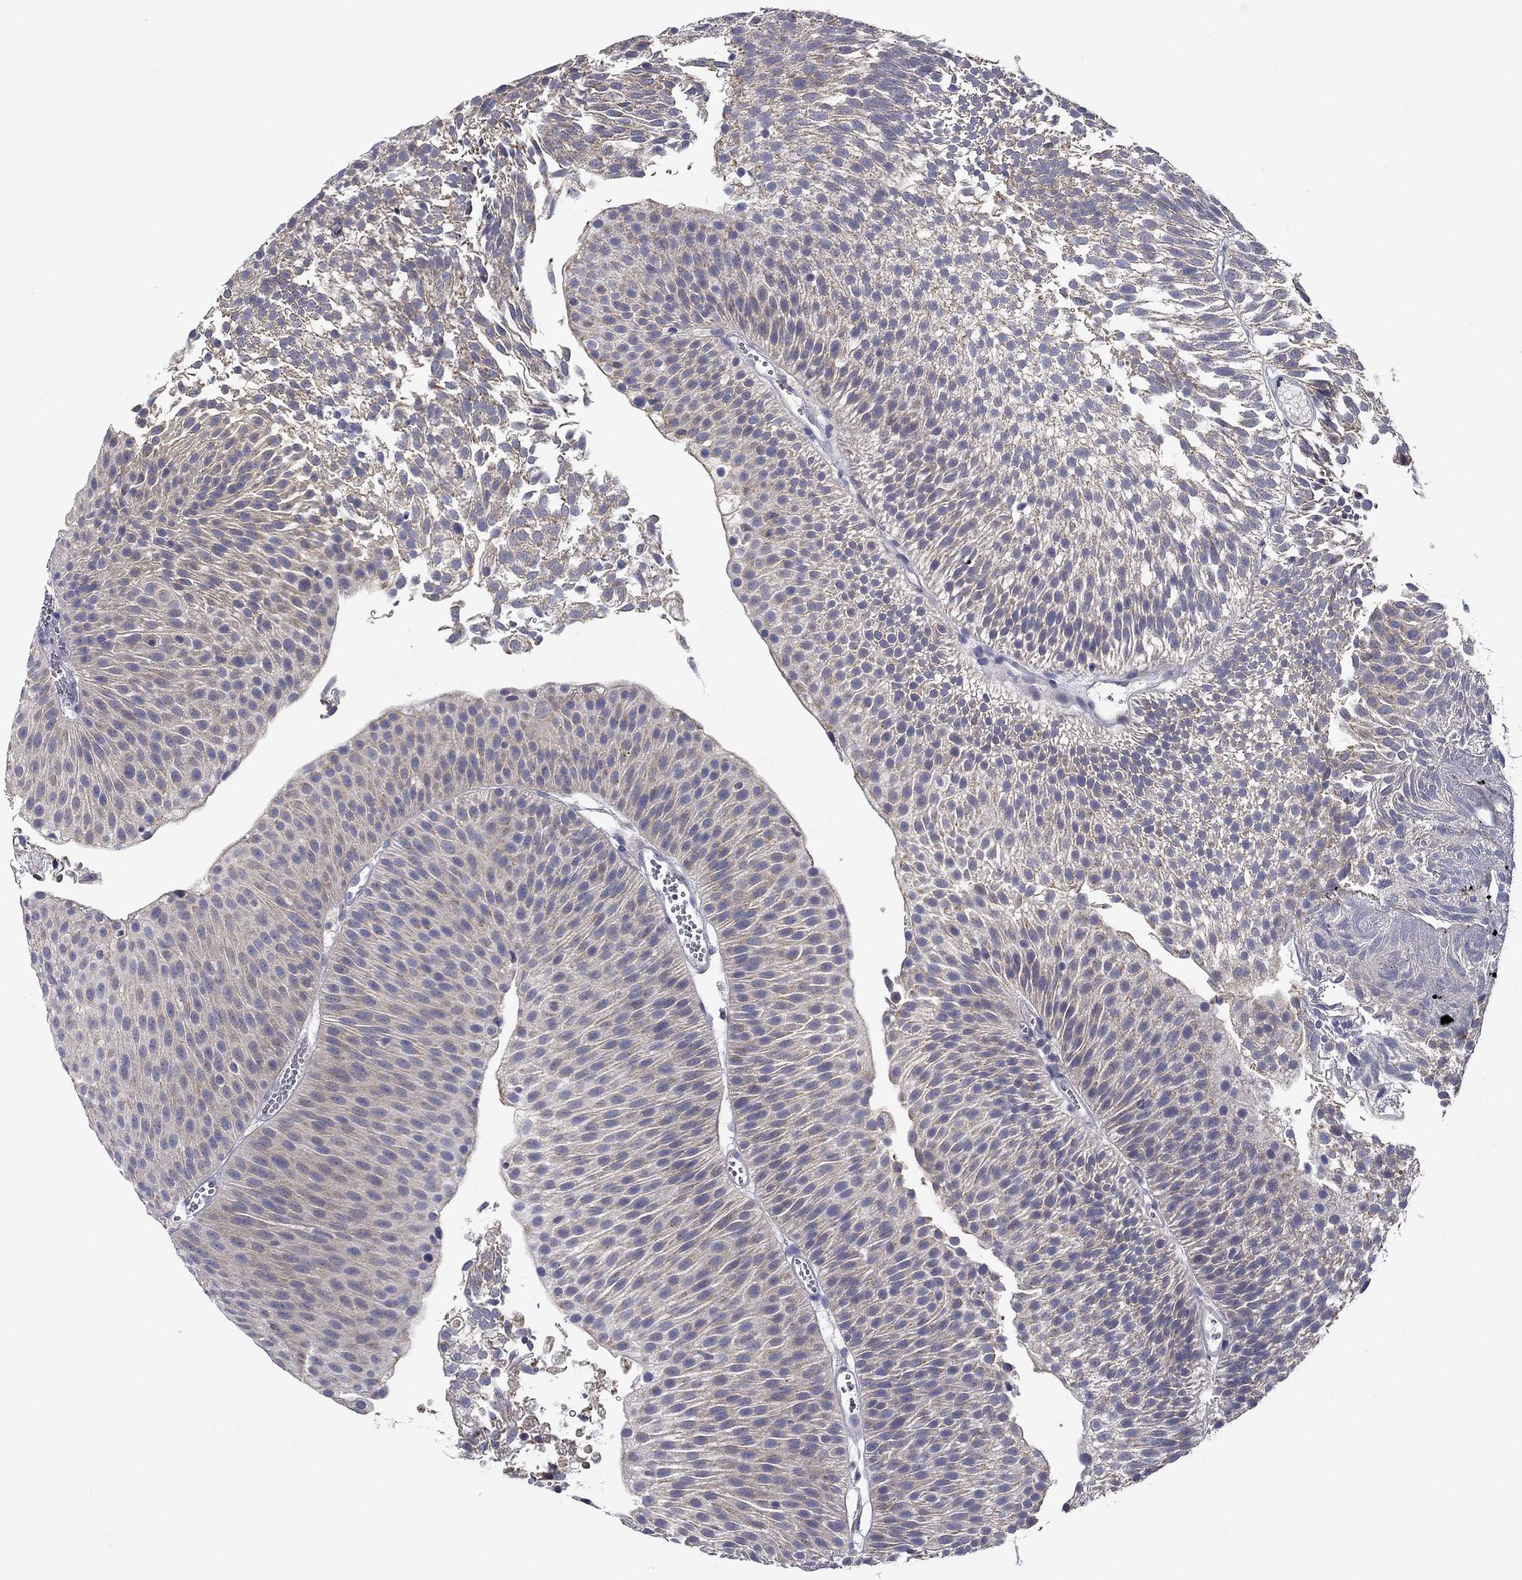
{"staining": {"intensity": "negative", "quantity": "none", "location": "none"}, "tissue": "urothelial cancer", "cell_type": "Tumor cells", "image_type": "cancer", "snomed": [{"axis": "morphology", "description": "Urothelial carcinoma, Low grade"}, {"axis": "topography", "description": "Urinary bladder"}], "caption": "Tumor cells show no significant expression in urothelial cancer. (DAB immunohistochemistry, high magnification).", "gene": "SPATA7", "patient": {"sex": "male", "age": 65}}